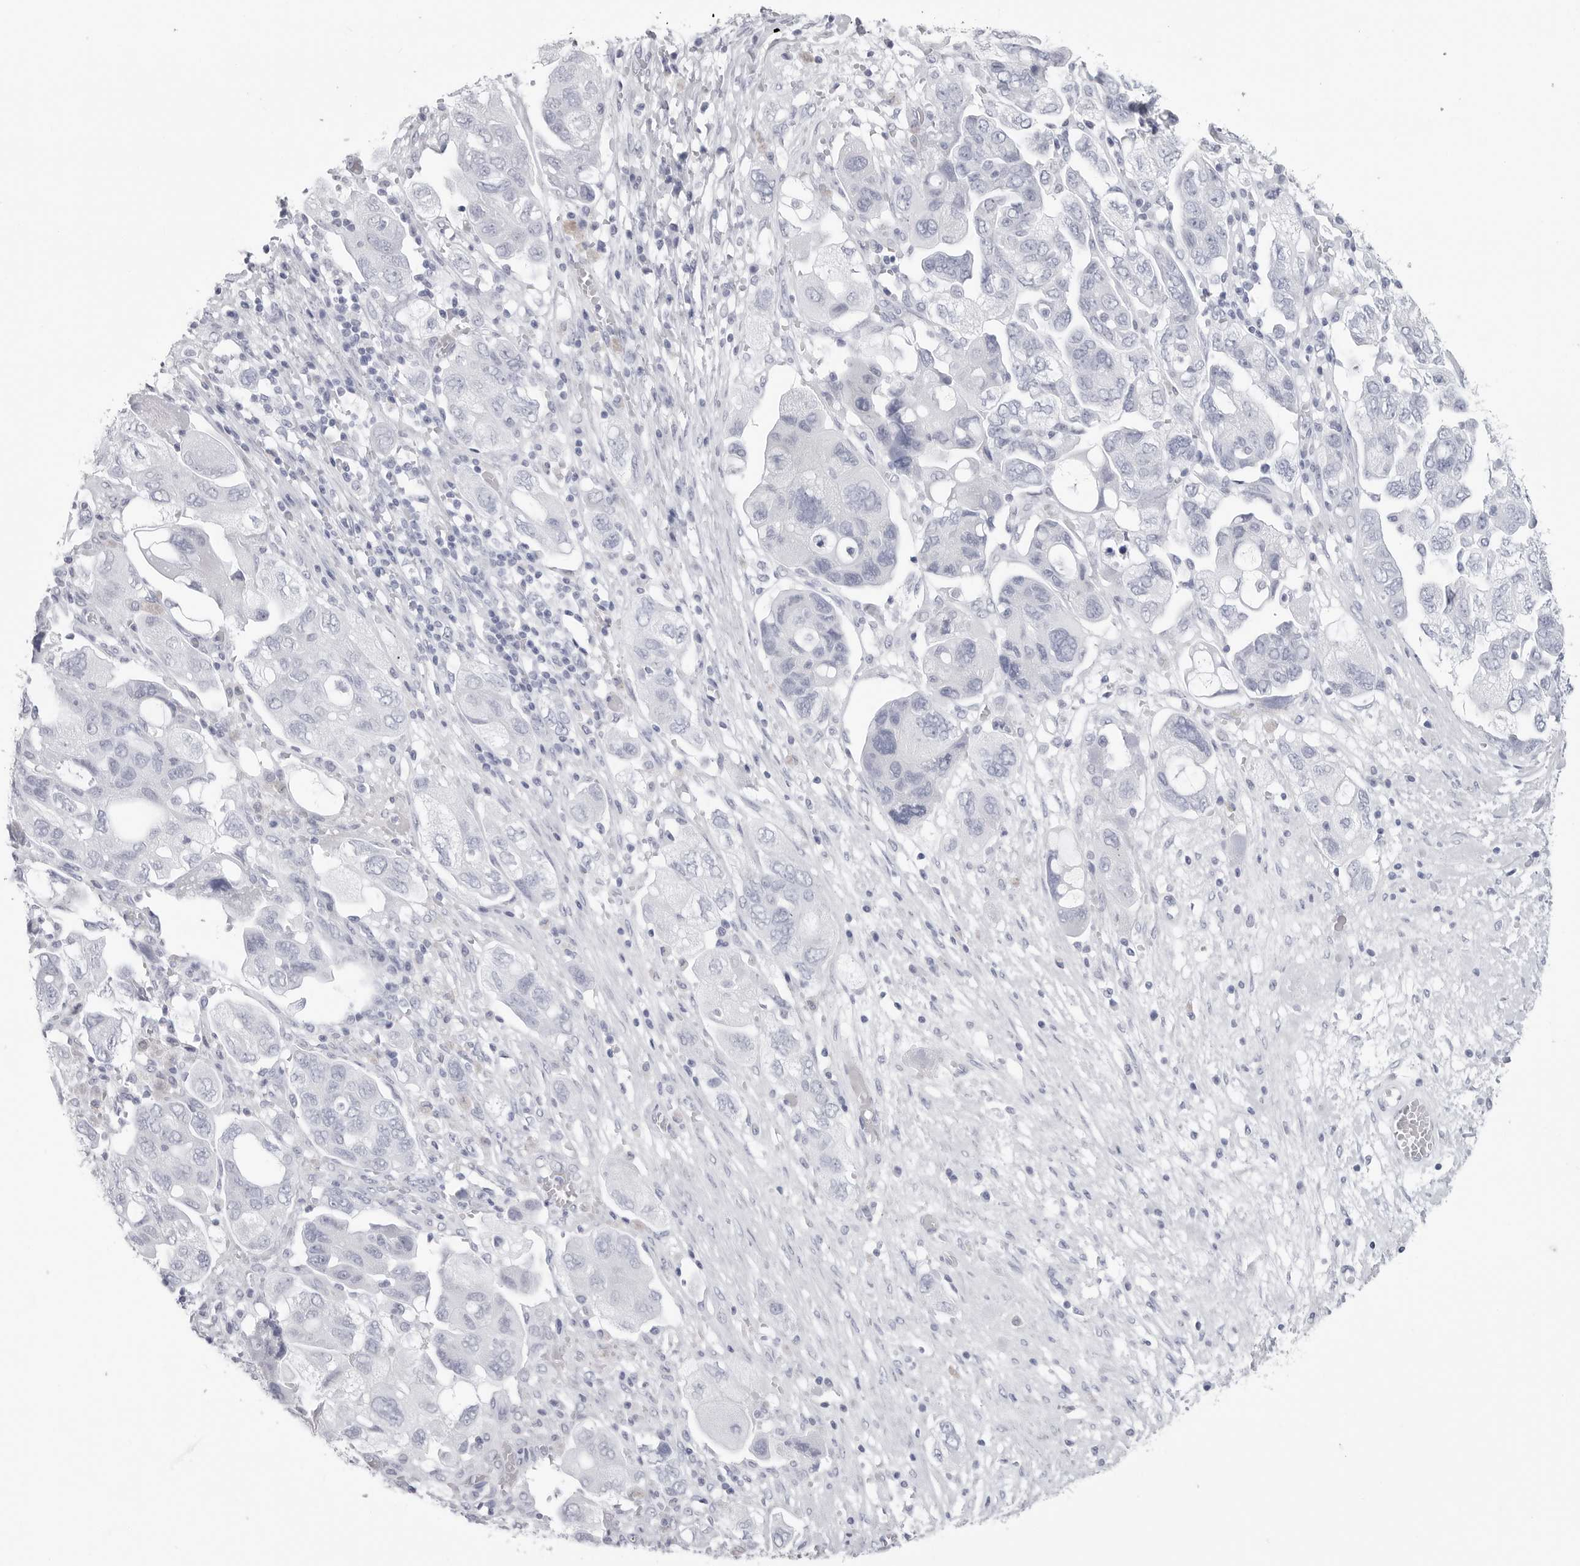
{"staining": {"intensity": "negative", "quantity": "none", "location": "none"}, "tissue": "ovarian cancer", "cell_type": "Tumor cells", "image_type": "cancer", "snomed": [{"axis": "morphology", "description": "Carcinoma, NOS"}, {"axis": "morphology", "description": "Cystadenocarcinoma, serous, NOS"}, {"axis": "topography", "description": "Ovary"}], "caption": "A histopathology image of ovarian cancer stained for a protein shows no brown staining in tumor cells.", "gene": "CSH1", "patient": {"sex": "female", "age": 69}}